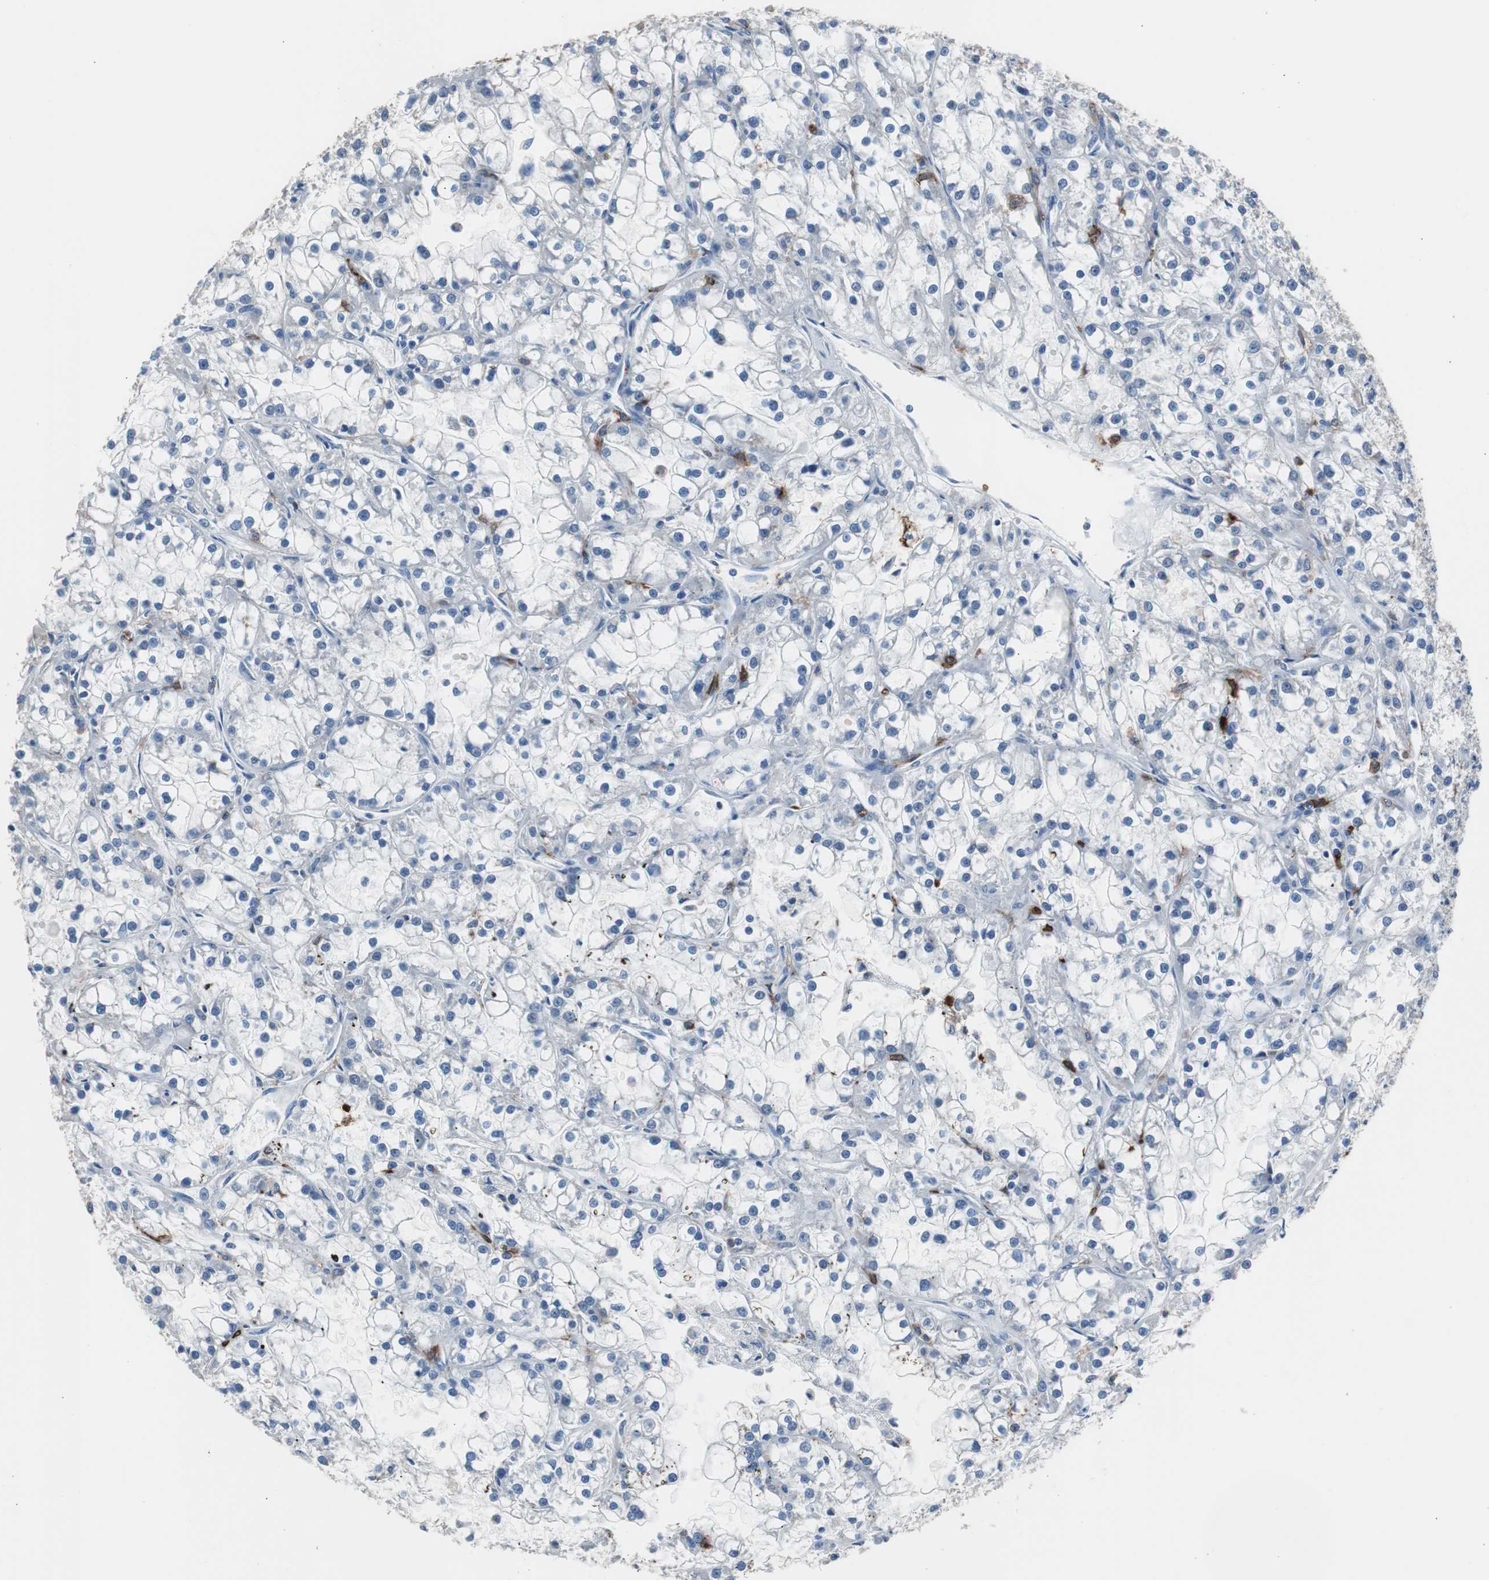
{"staining": {"intensity": "negative", "quantity": "none", "location": "none"}, "tissue": "renal cancer", "cell_type": "Tumor cells", "image_type": "cancer", "snomed": [{"axis": "morphology", "description": "Adenocarcinoma, NOS"}, {"axis": "topography", "description": "Kidney"}], "caption": "Tumor cells are negative for brown protein staining in renal cancer (adenocarcinoma).", "gene": "FCGR2B", "patient": {"sex": "female", "age": 52}}